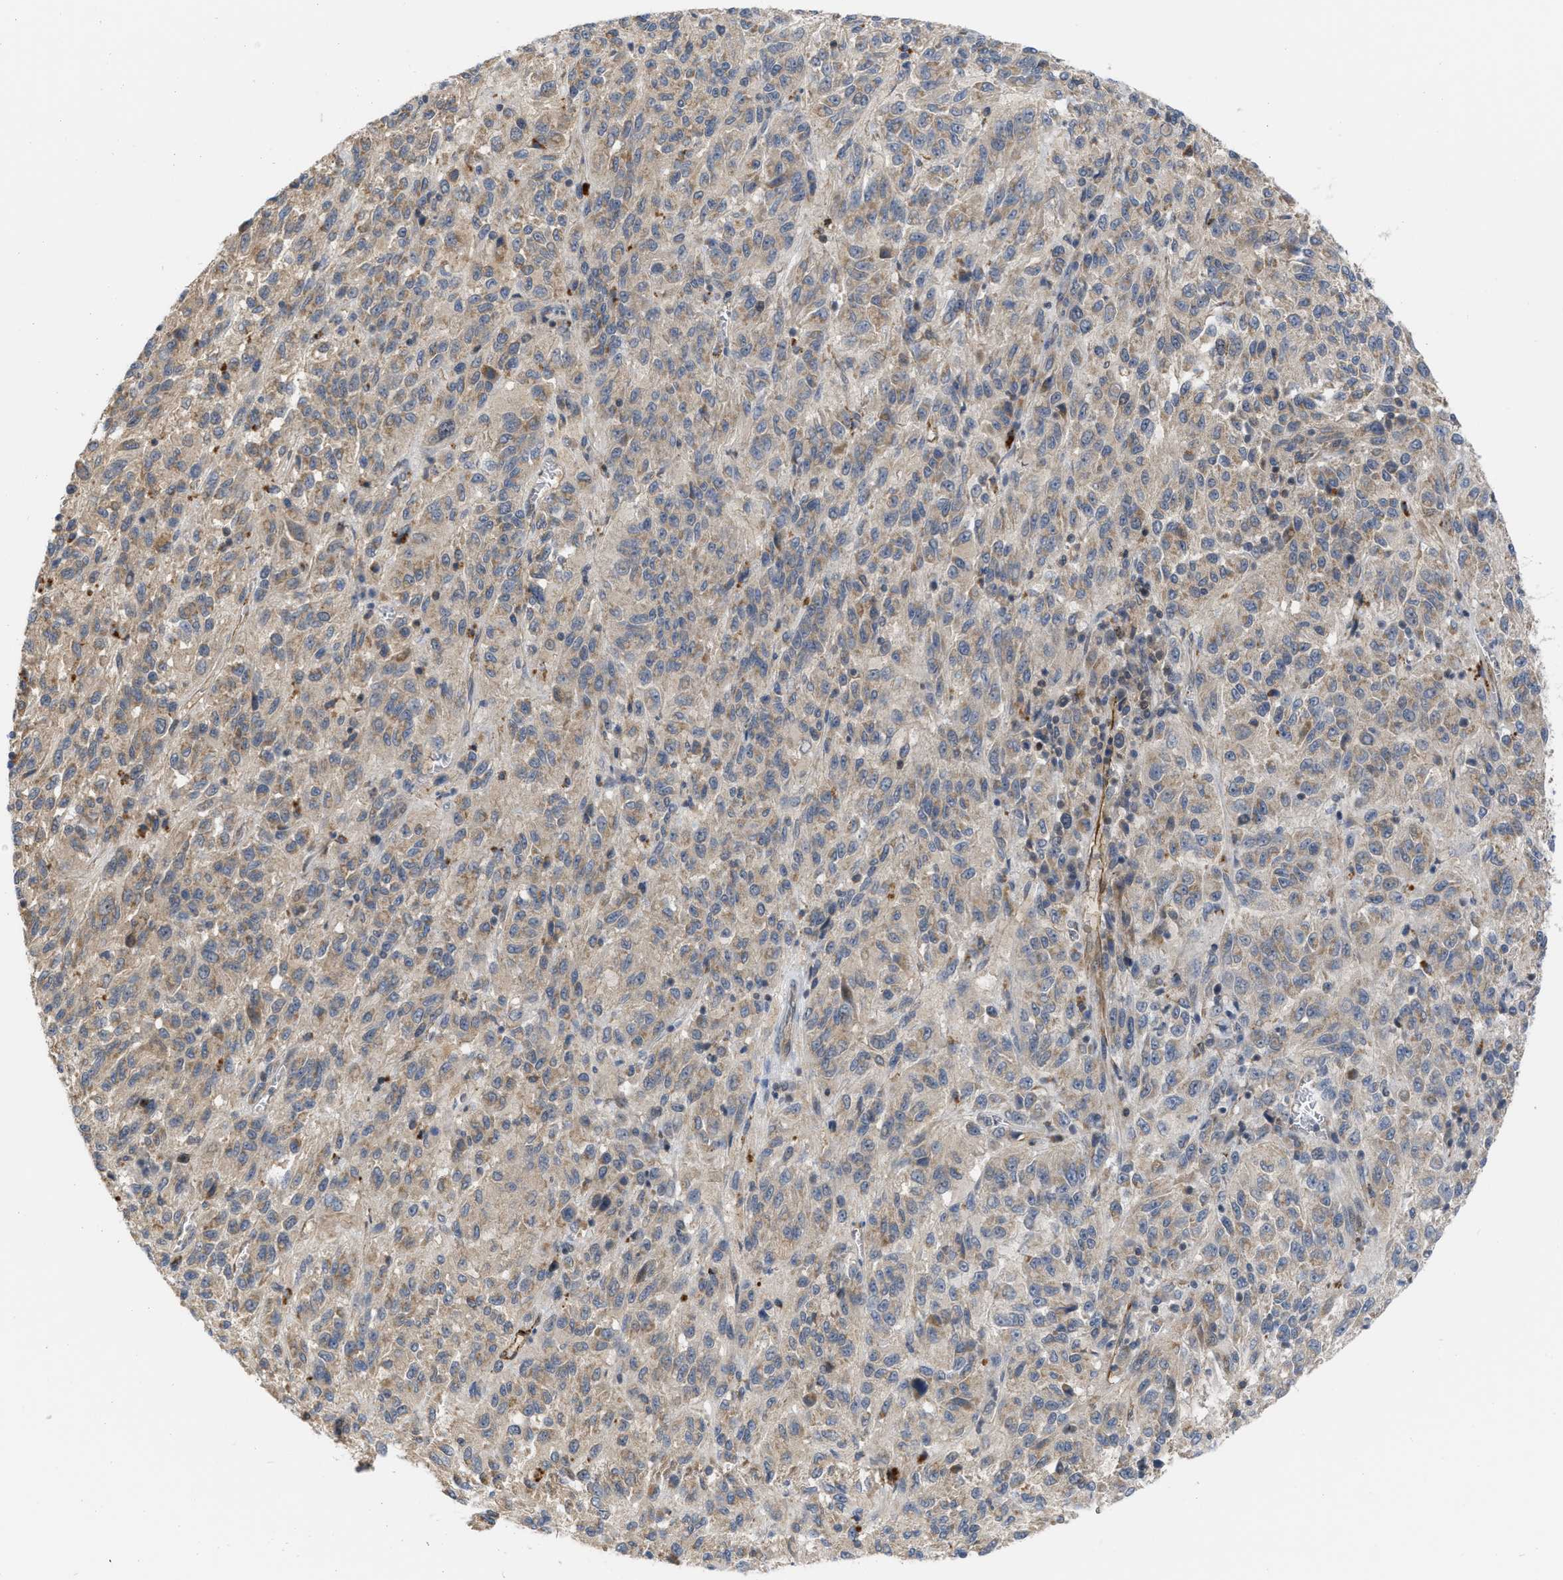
{"staining": {"intensity": "weak", "quantity": "25%-75%", "location": "cytoplasmic/membranous"}, "tissue": "melanoma", "cell_type": "Tumor cells", "image_type": "cancer", "snomed": [{"axis": "morphology", "description": "Malignant melanoma, Metastatic site"}, {"axis": "topography", "description": "Lung"}], "caption": "Human melanoma stained with a brown dye reveals weak cytoplasmic/membranous positive positivity in approximately 25%-75% of tumor cells.", "gene": "NAPEPLD", "patient": {"sex": "male", "age": 64}}